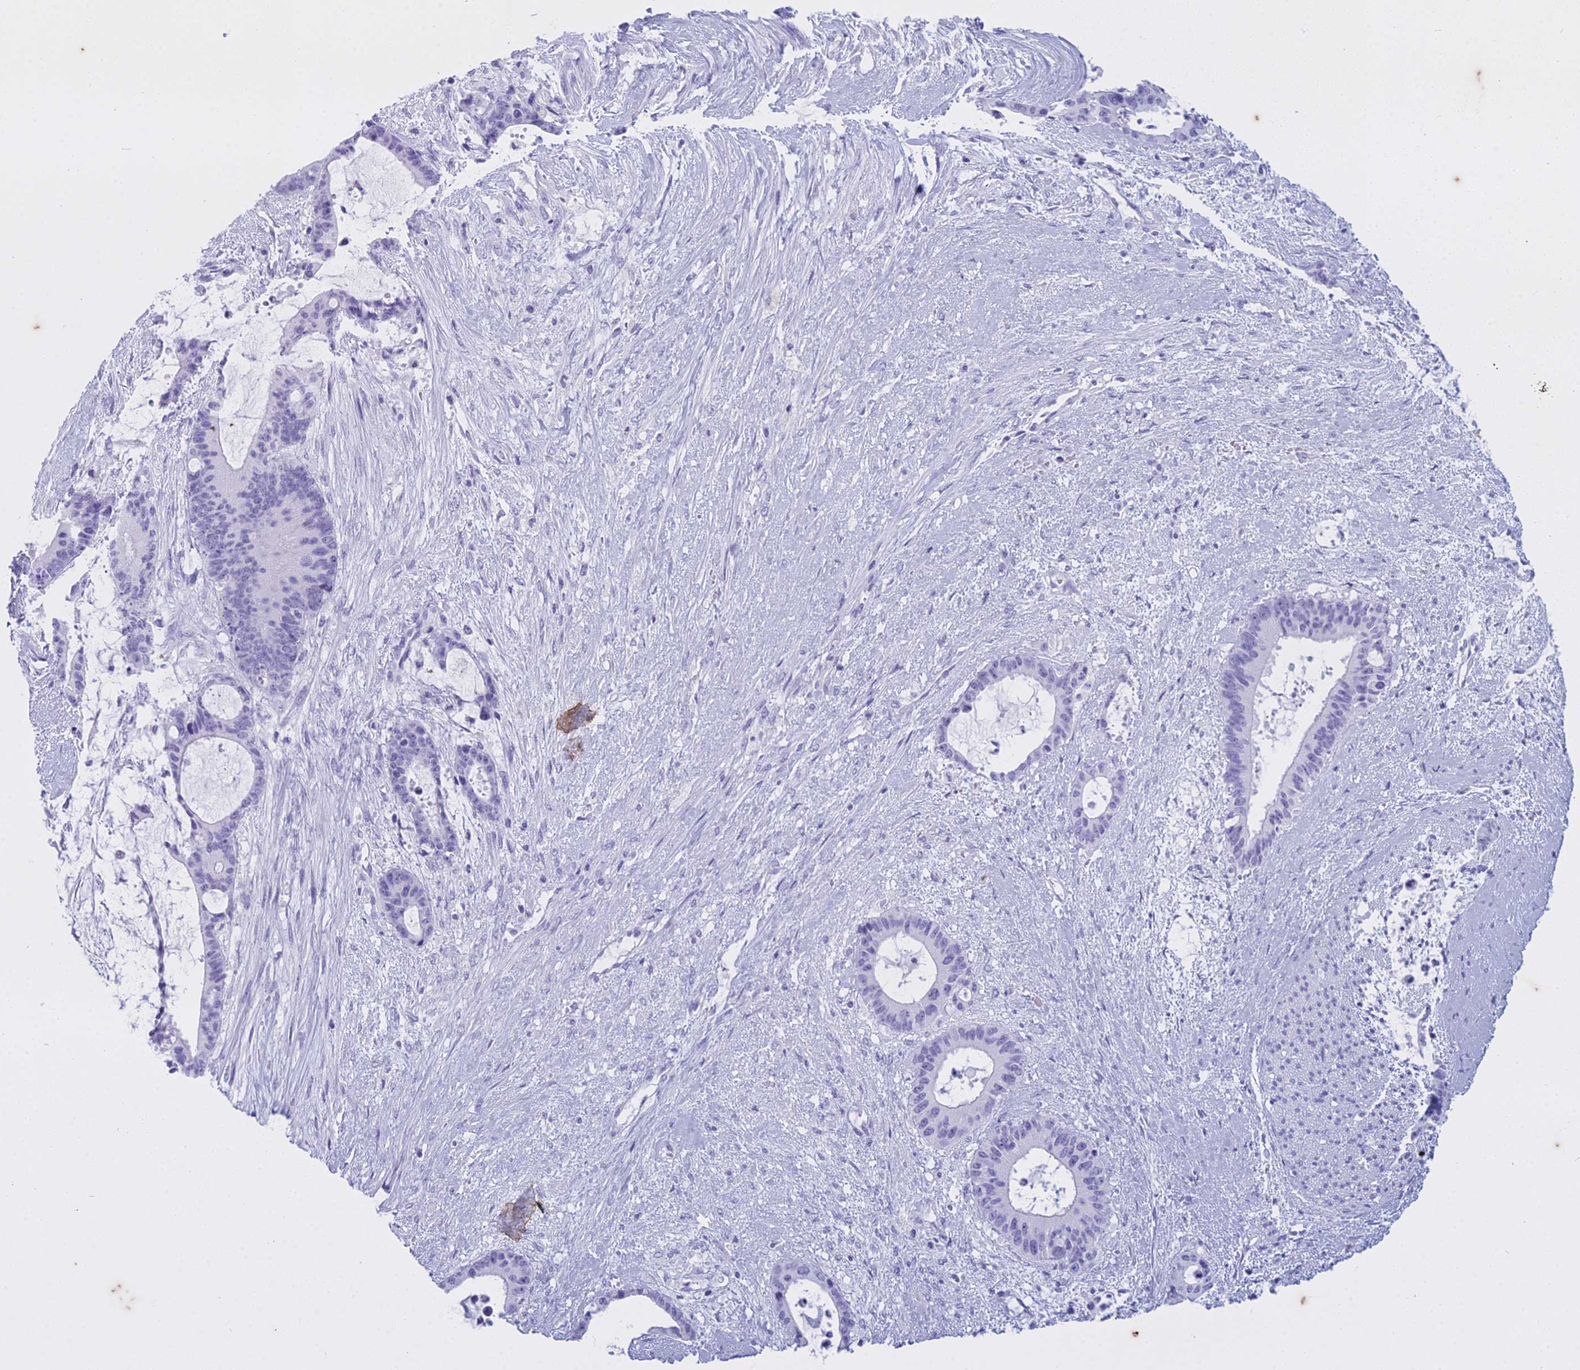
{"staining": {"intensity": "negative", "quantity": "none", "location": "none"}, "tissue": "liver cancer", "cell_type": "Tumor cells", "image_type": "cancer", "snomed": [{"axis": "morphology", "description": "Normal tissue, NOS"}, {"axis": "morphology", "description": "Cholangiocarcinoma"}, {"axis": "topography", "description": "Liver"}, {"axis": "topography", "description": "Peripheral nerve tissue"}], "caption": "Human cholangiocarcinoma (liver) stained for a protein using IHC demonstrates no staining in tumor cells.", "gene": "HMGB4", "patient": {"sex": "female", "age": 73}}